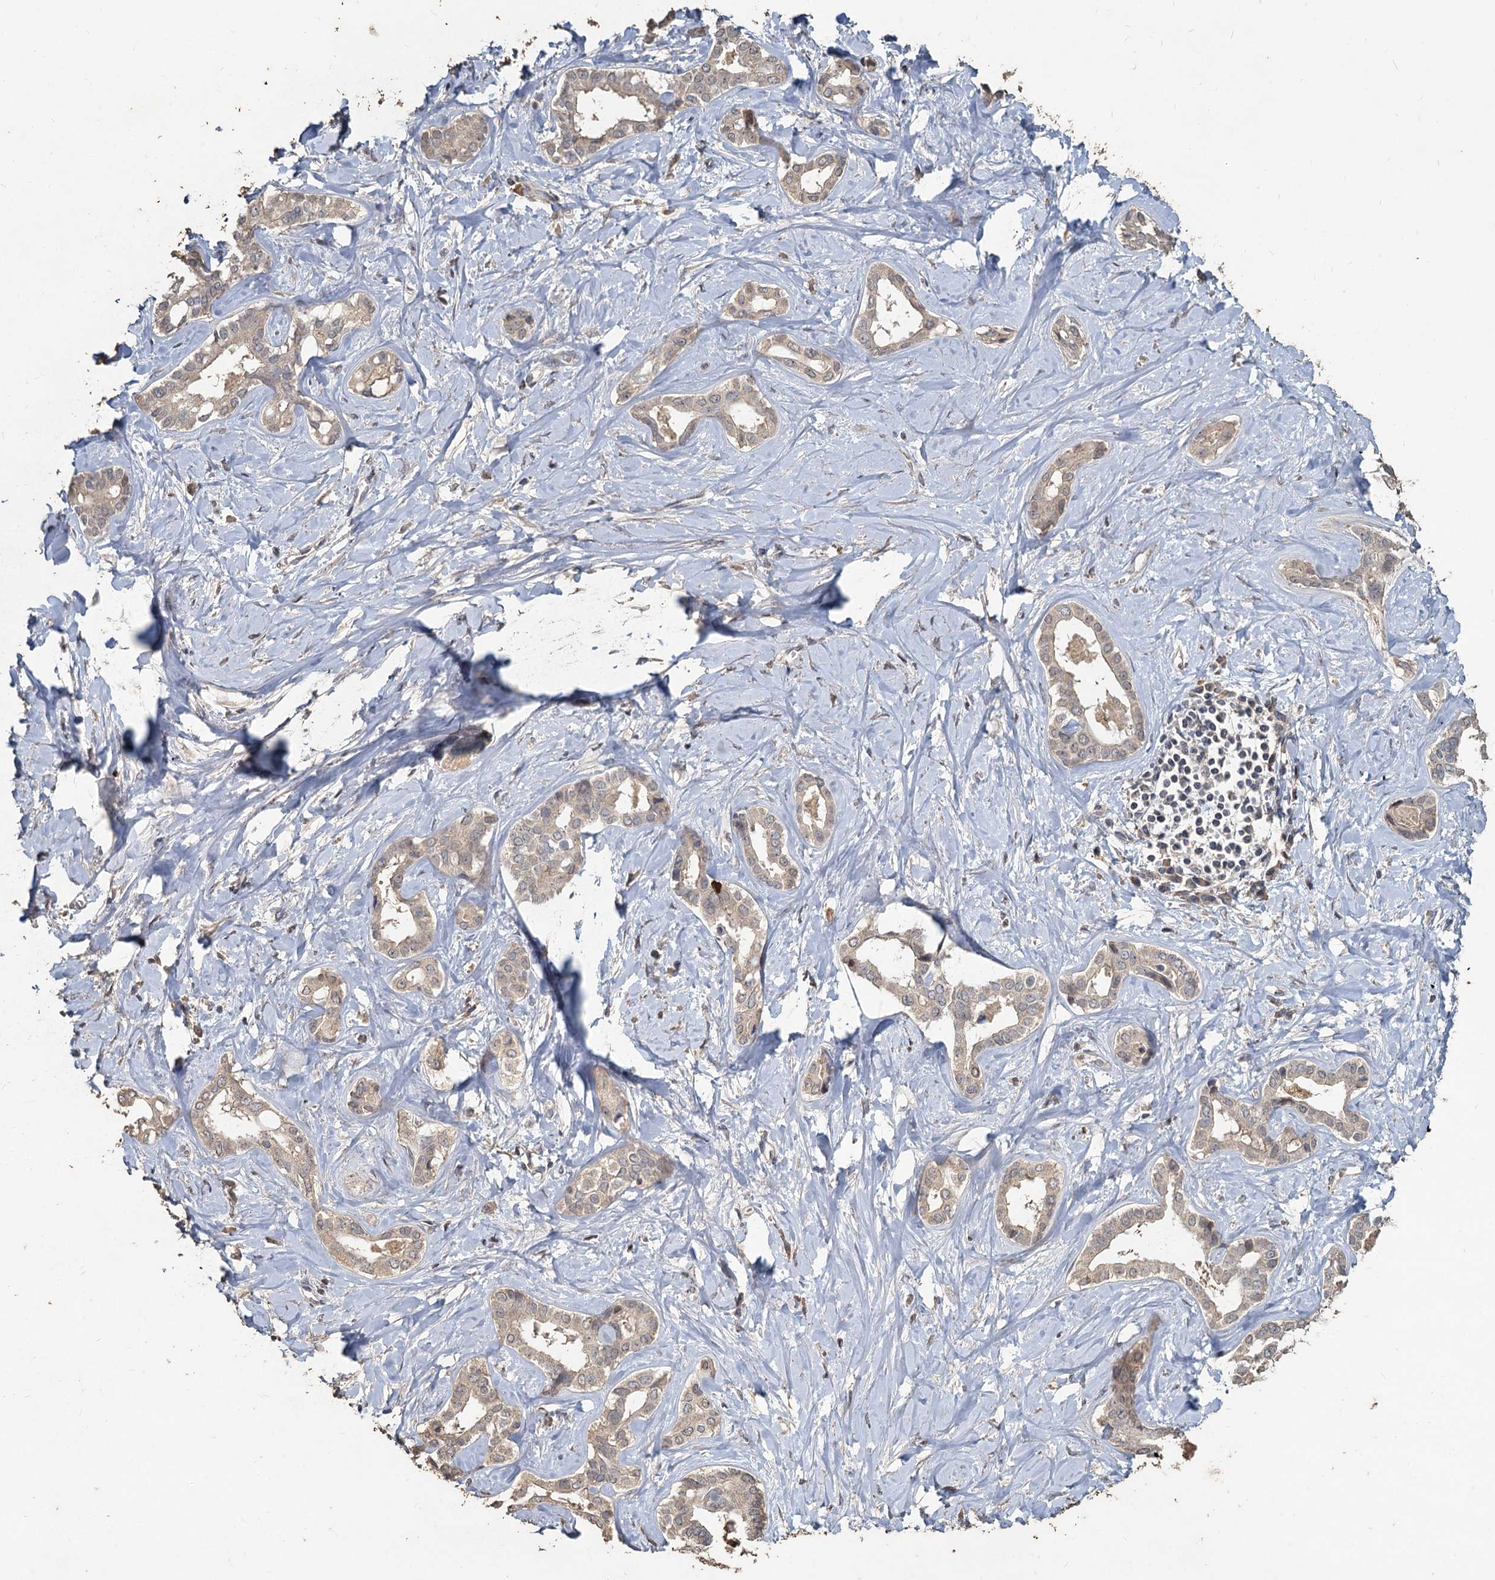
{"staining": {"intensity": "weak", "quantity": "<25%", "location": "cytoplasmic/membranous"}, "tissue": "liver cancer", "cell_type": "Tumor cells", "image_type": "cancer", "snomed": [{"axis": "morphology", "description": "Cholangiocarcinoma"}, {"axis": "topography", "description": "Liver"}], "caption": "Immunohistochemistry (IHC) image of cholangiocarcinoma (liver) stained for a protein (brown), which demonstrates no expression in tumor cells.", "gene": "CCDC61", "patient": {"sex": "female", "age": 77}}